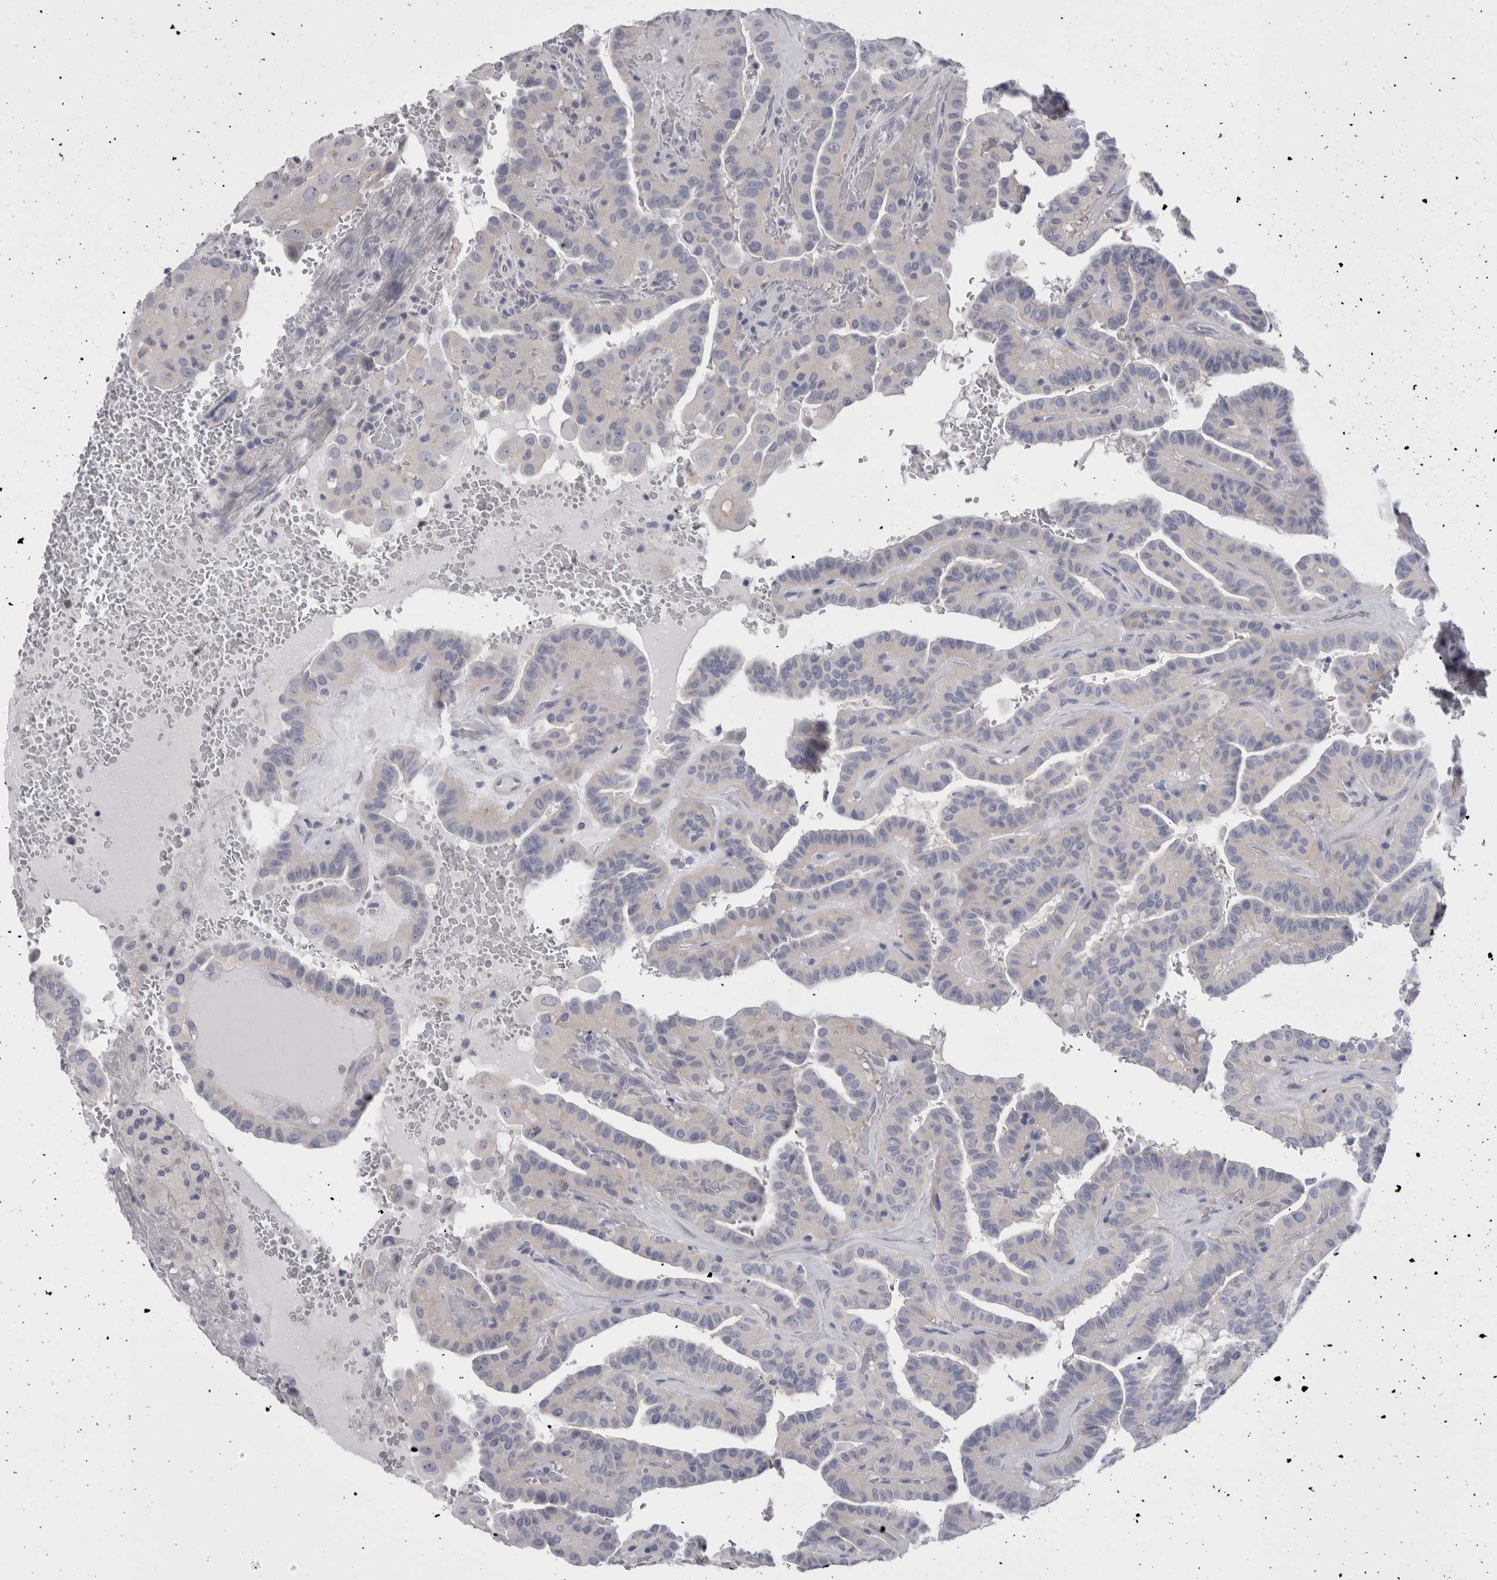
{"staining": {"intensity": "negative", "quantity": "none", "location": "none"}, "tissue": "thyroid cancer", "cell_type": "Tumor cells", "image_type": "cancer", "snomed": [{"axis": "morphology", "description": "Papillary adenocarcinoma, NOS"}, {"axis": "topography", "description": "Thyroid gland"}], "caption": "This is a image of immunohistochemistry (IHC) staining of thyroid cancer, which shows no expression in tumor cells.", "gene": "PWP2", "patient": {"sex": "male", "age": 77}}